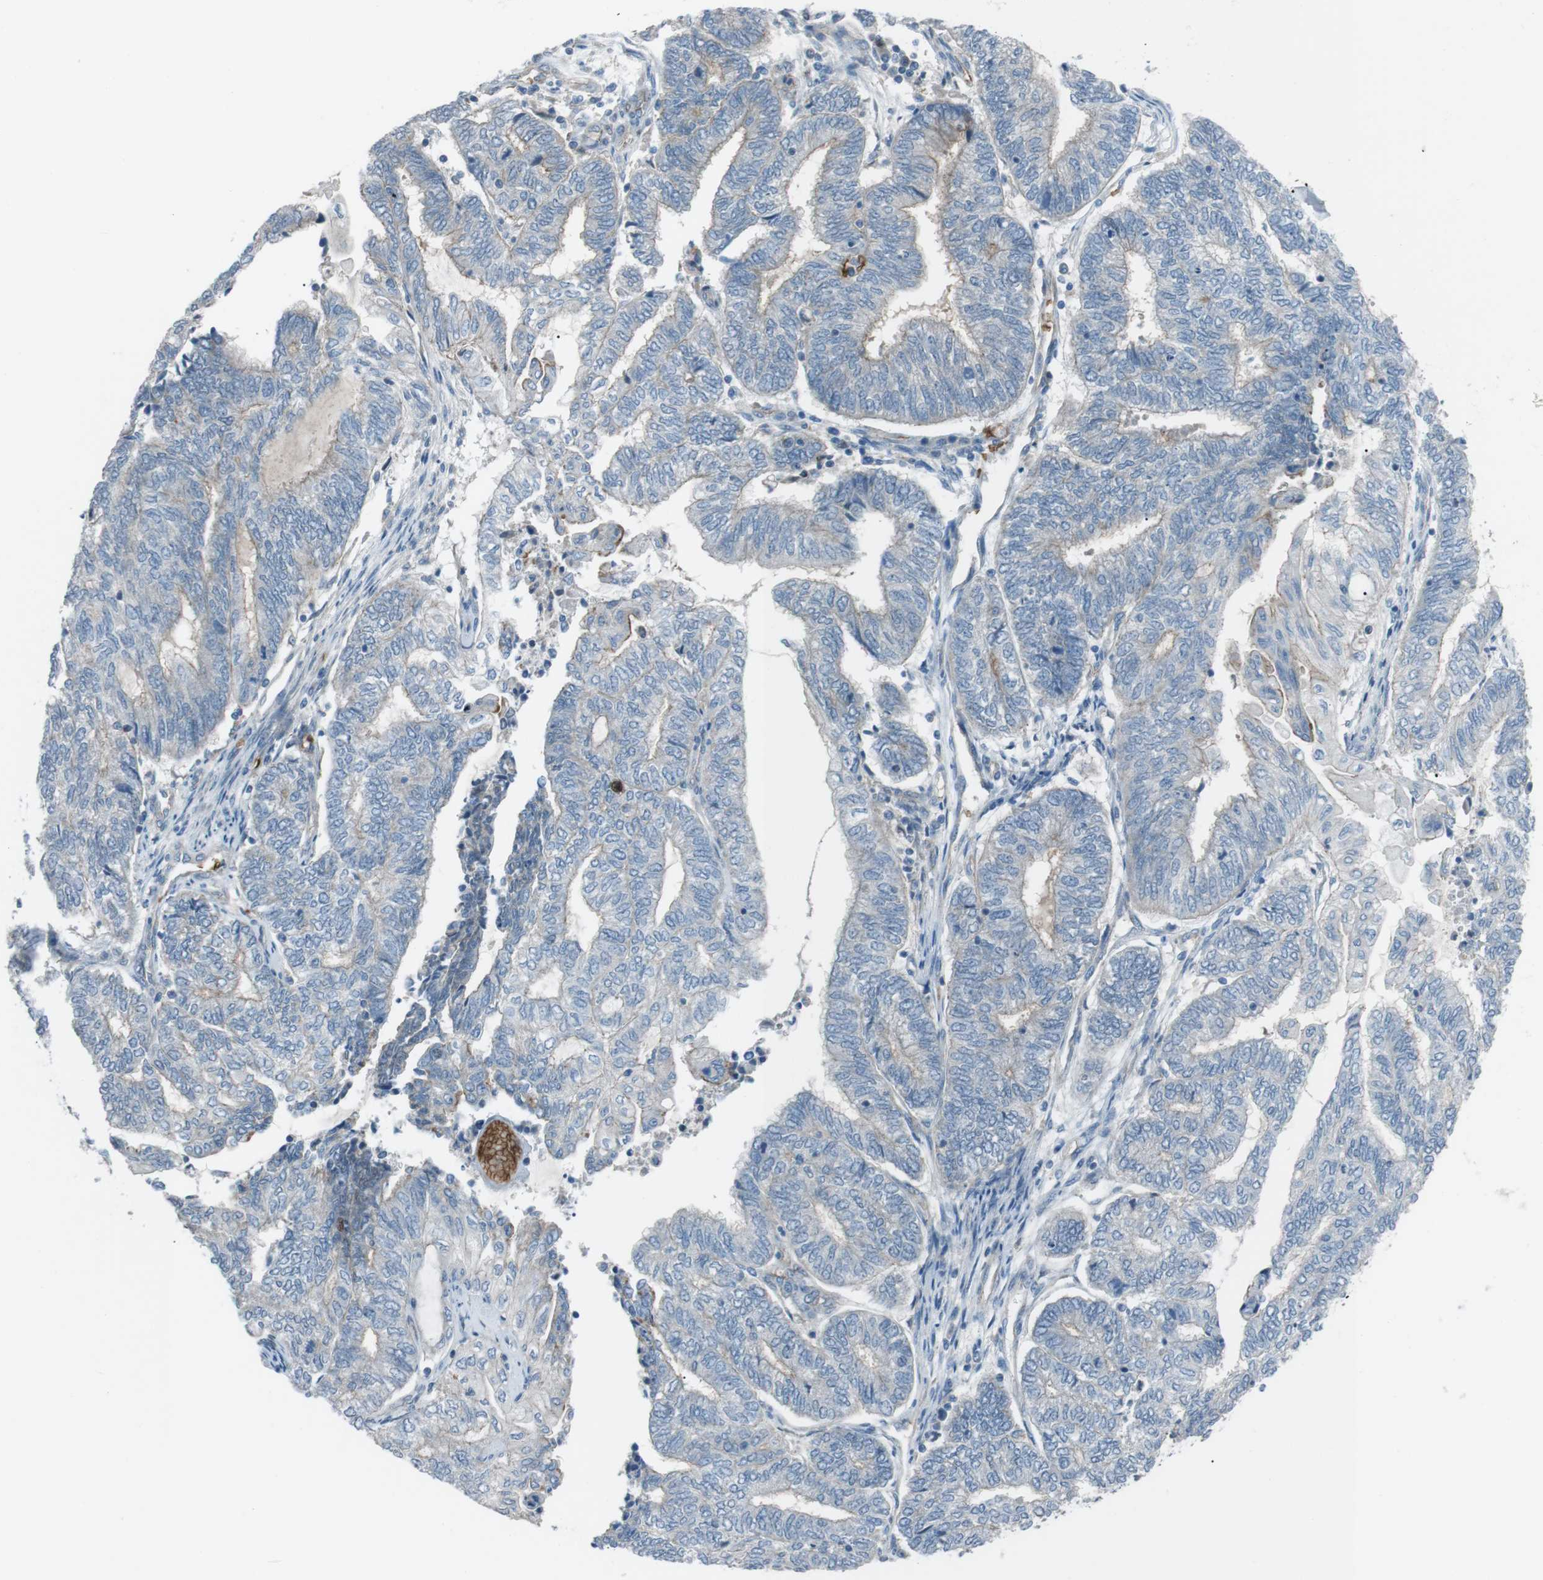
{"staining": {"intensity": "negative", "quantity": "none", "location": "none"}, "tissue": "endometrial cancer", "cell_type": "Tumor cells", "image_type": "cancer", "snomed": [{"axis": "morphology", "description": "Adenocarcinoma, NOS"}, {"axis": "topography", "description": "Uterus"}, {"axis": "topography", "description": "Endometrium"}], "caption": "High power microscopy micrograph of an immunohistochemistry (IHC) micrograph of adenocarcinoma (endometrial), revealing no significant positivity in tumor cells.", "gene": "SPTA1", "patient": {"sex": "female", "age": 70}}